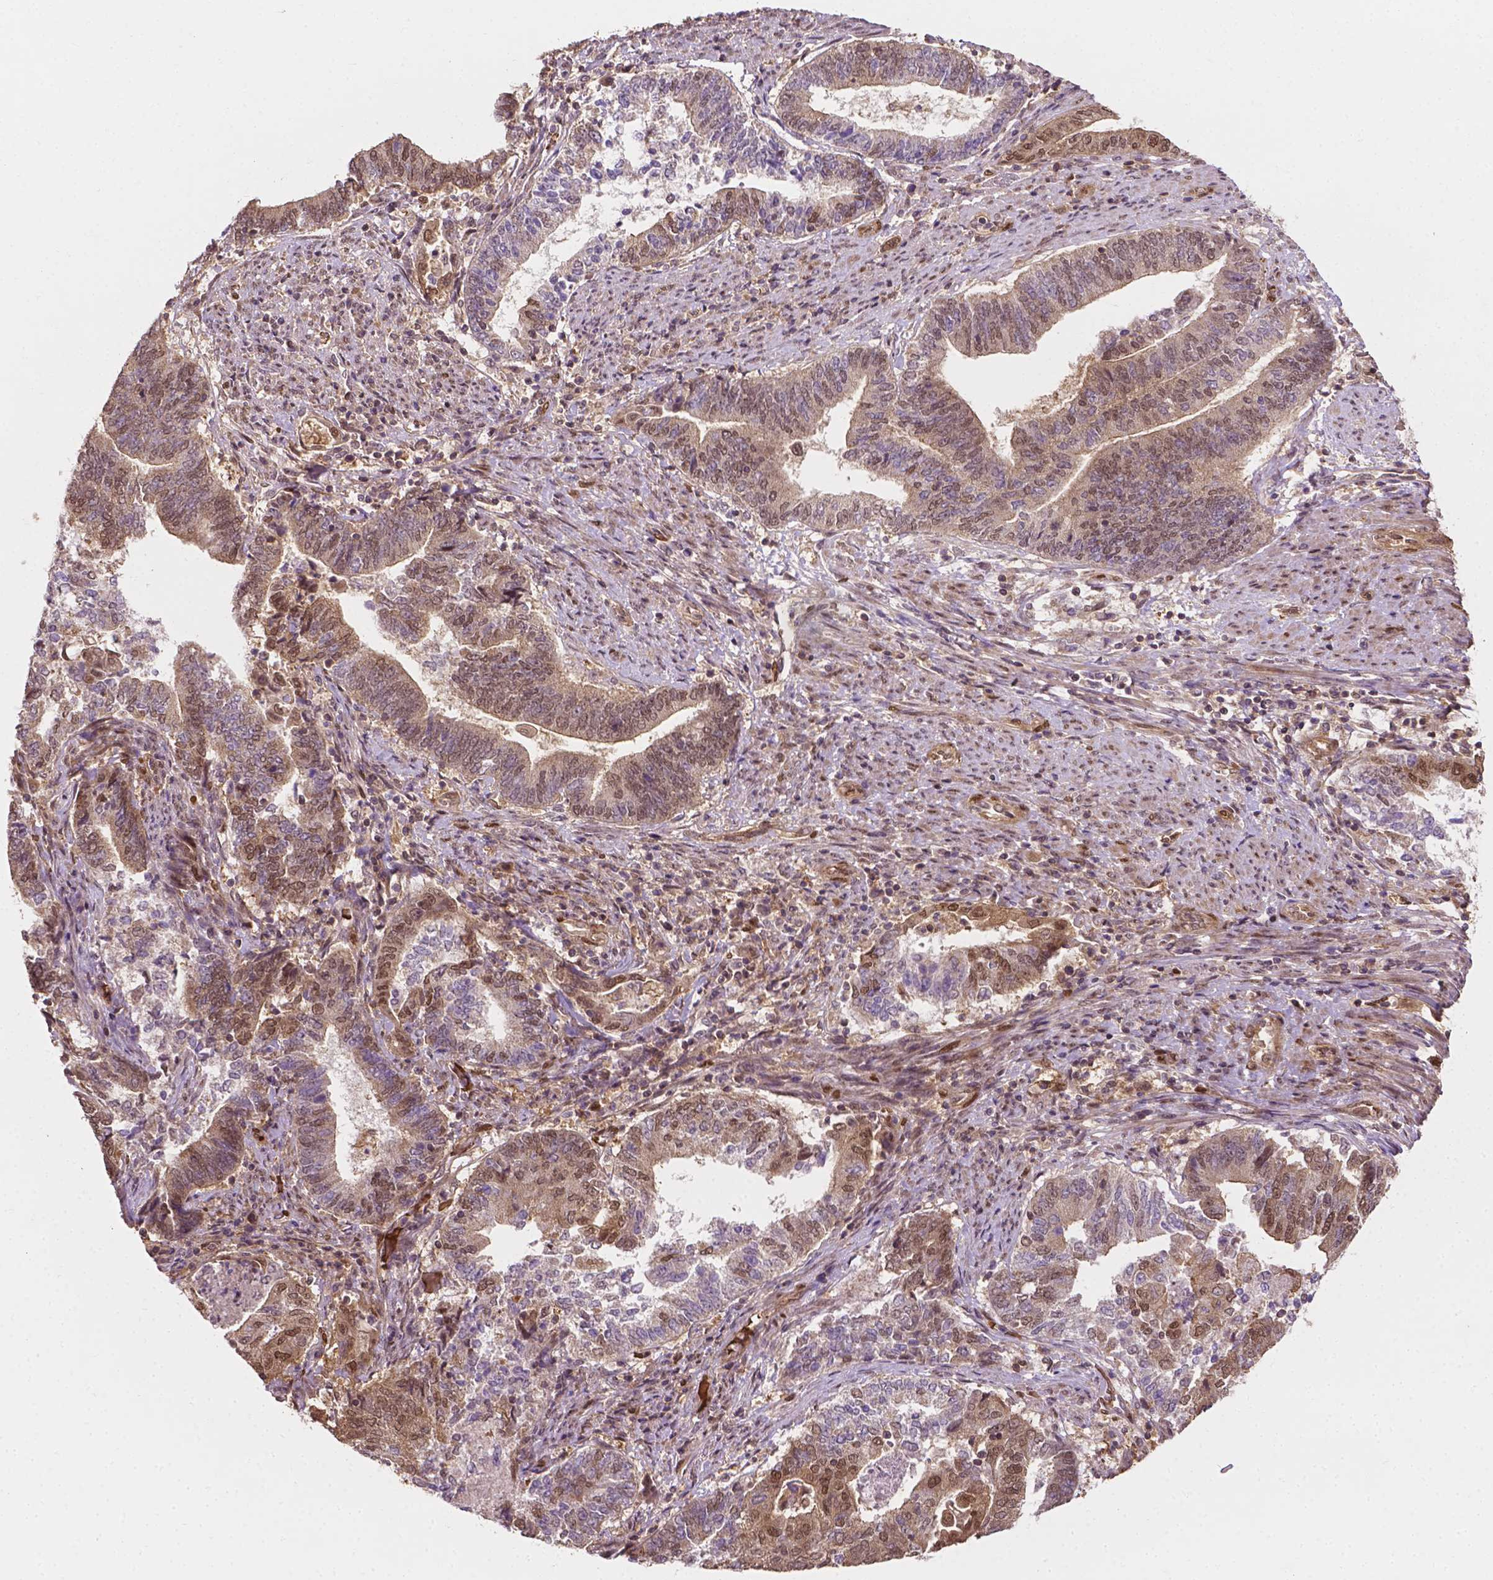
{"staining": {"intensity": "moderate", "quantity": "<25%", "location": "cytoplasmic/membranous,nuclear"}, "tissue": "endometrial cancer", "cell_type": "Tumor cells", "image_type": "cancer", "snomed": [{"axis": "morphology", "description": "Adenocarcinoma, NOS"}, {"axis": "topography", "description": "Endometrium"}], "caption": "Adenocarcinoma (endometrial) stained with immunohistochemistry (IHC) exhibits moderate cytoplasmic/membranous and nuclear staining in about <25% of tumor cells.", "gene": "YAP1", "patient": {"sex": "female", "age": 65}}